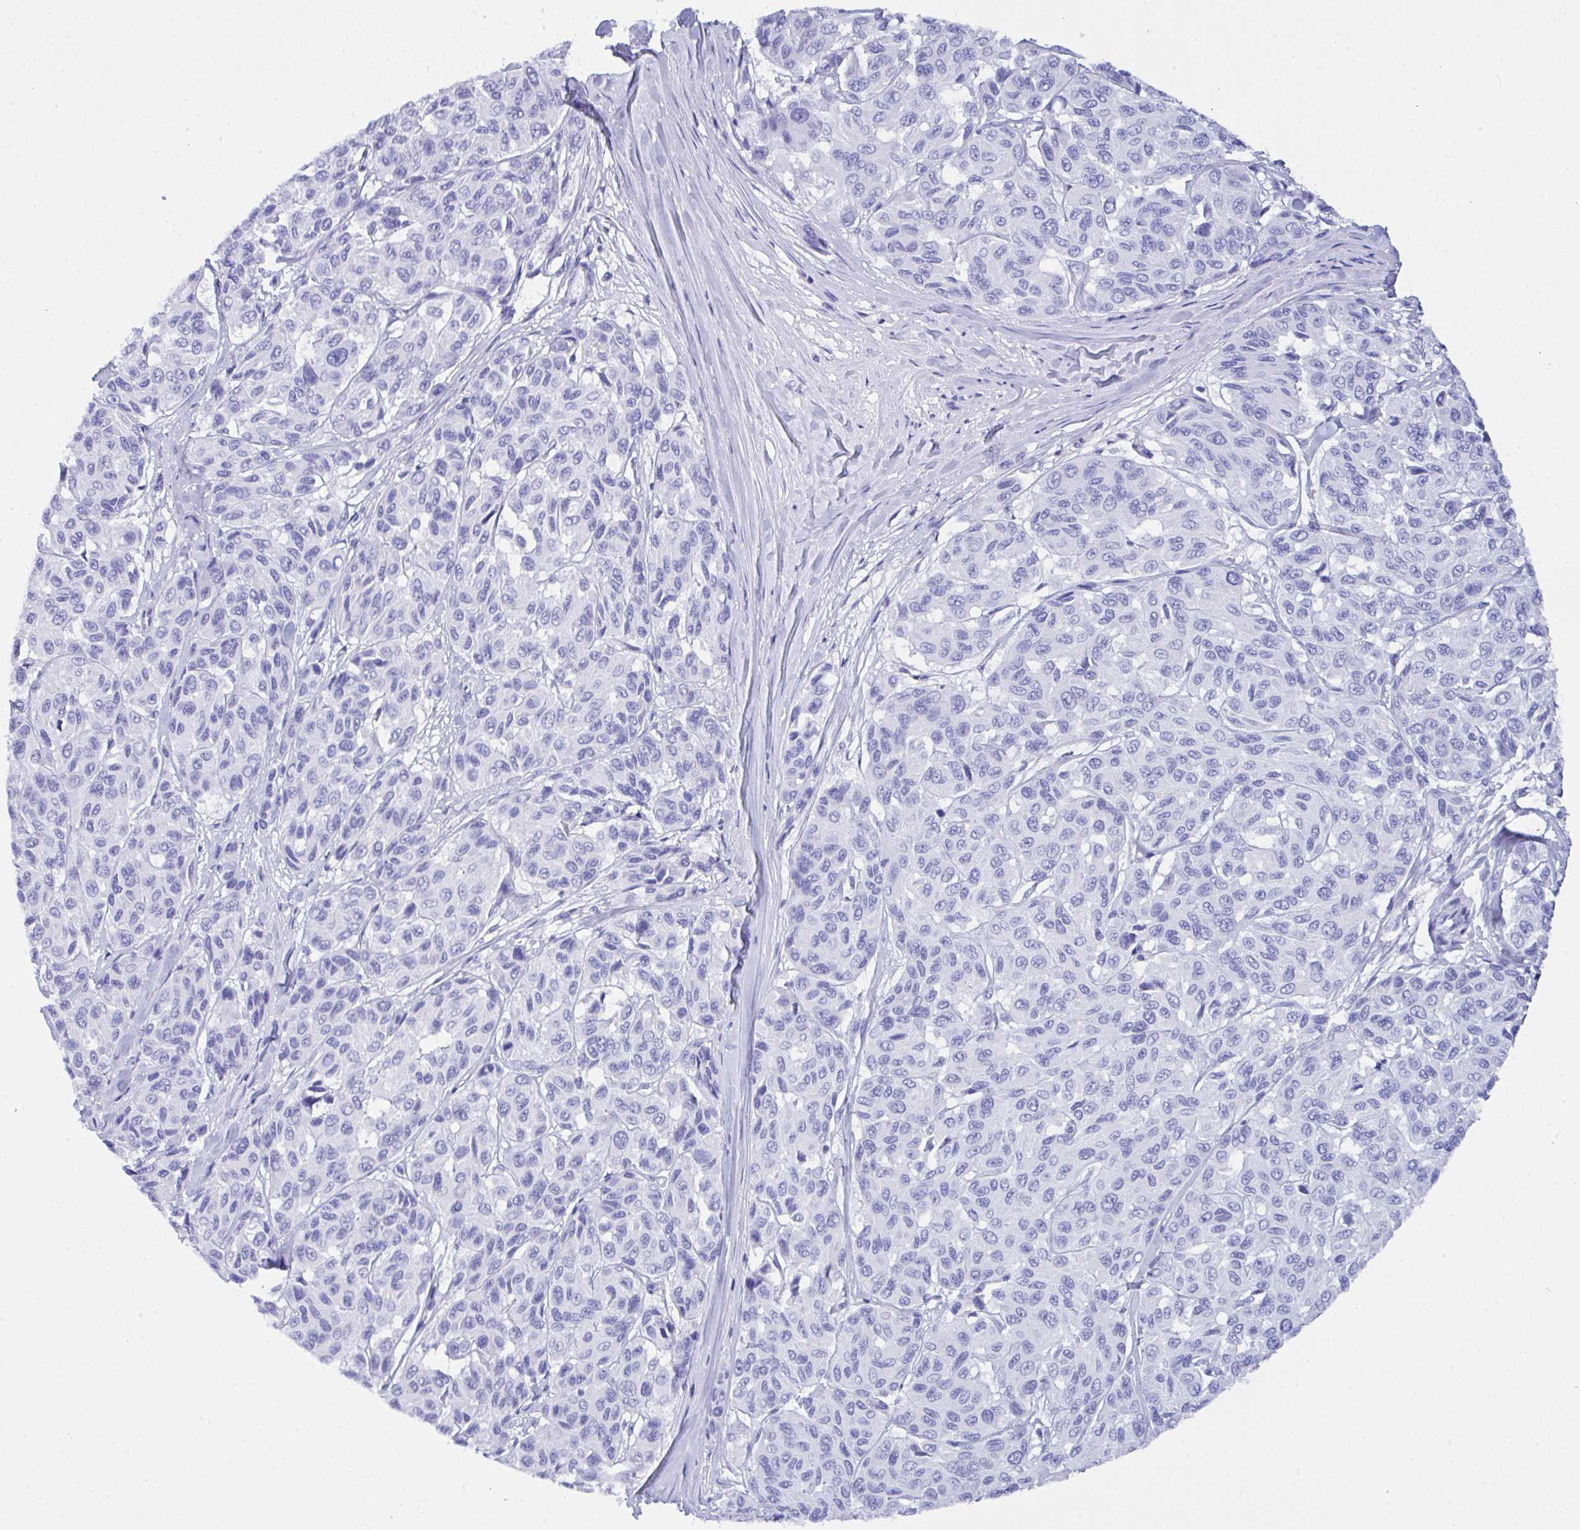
{"staining": {"intensity": "negative", "quantity": "none", "location": "none"}, "tissue": "melanoma", "cell_type": "Tumor cells", "image_type": "cancer", "snomed": [{"axis": "morphology", "description": "Malignant melanoma, NOS"}, {"axis": "topography", "description": "Skin"}], "caption": "Tumor cells show no significant expression in malignant melanoma.", "gene": "BEST4", "patient": {"sex": "female", "age": 66}}